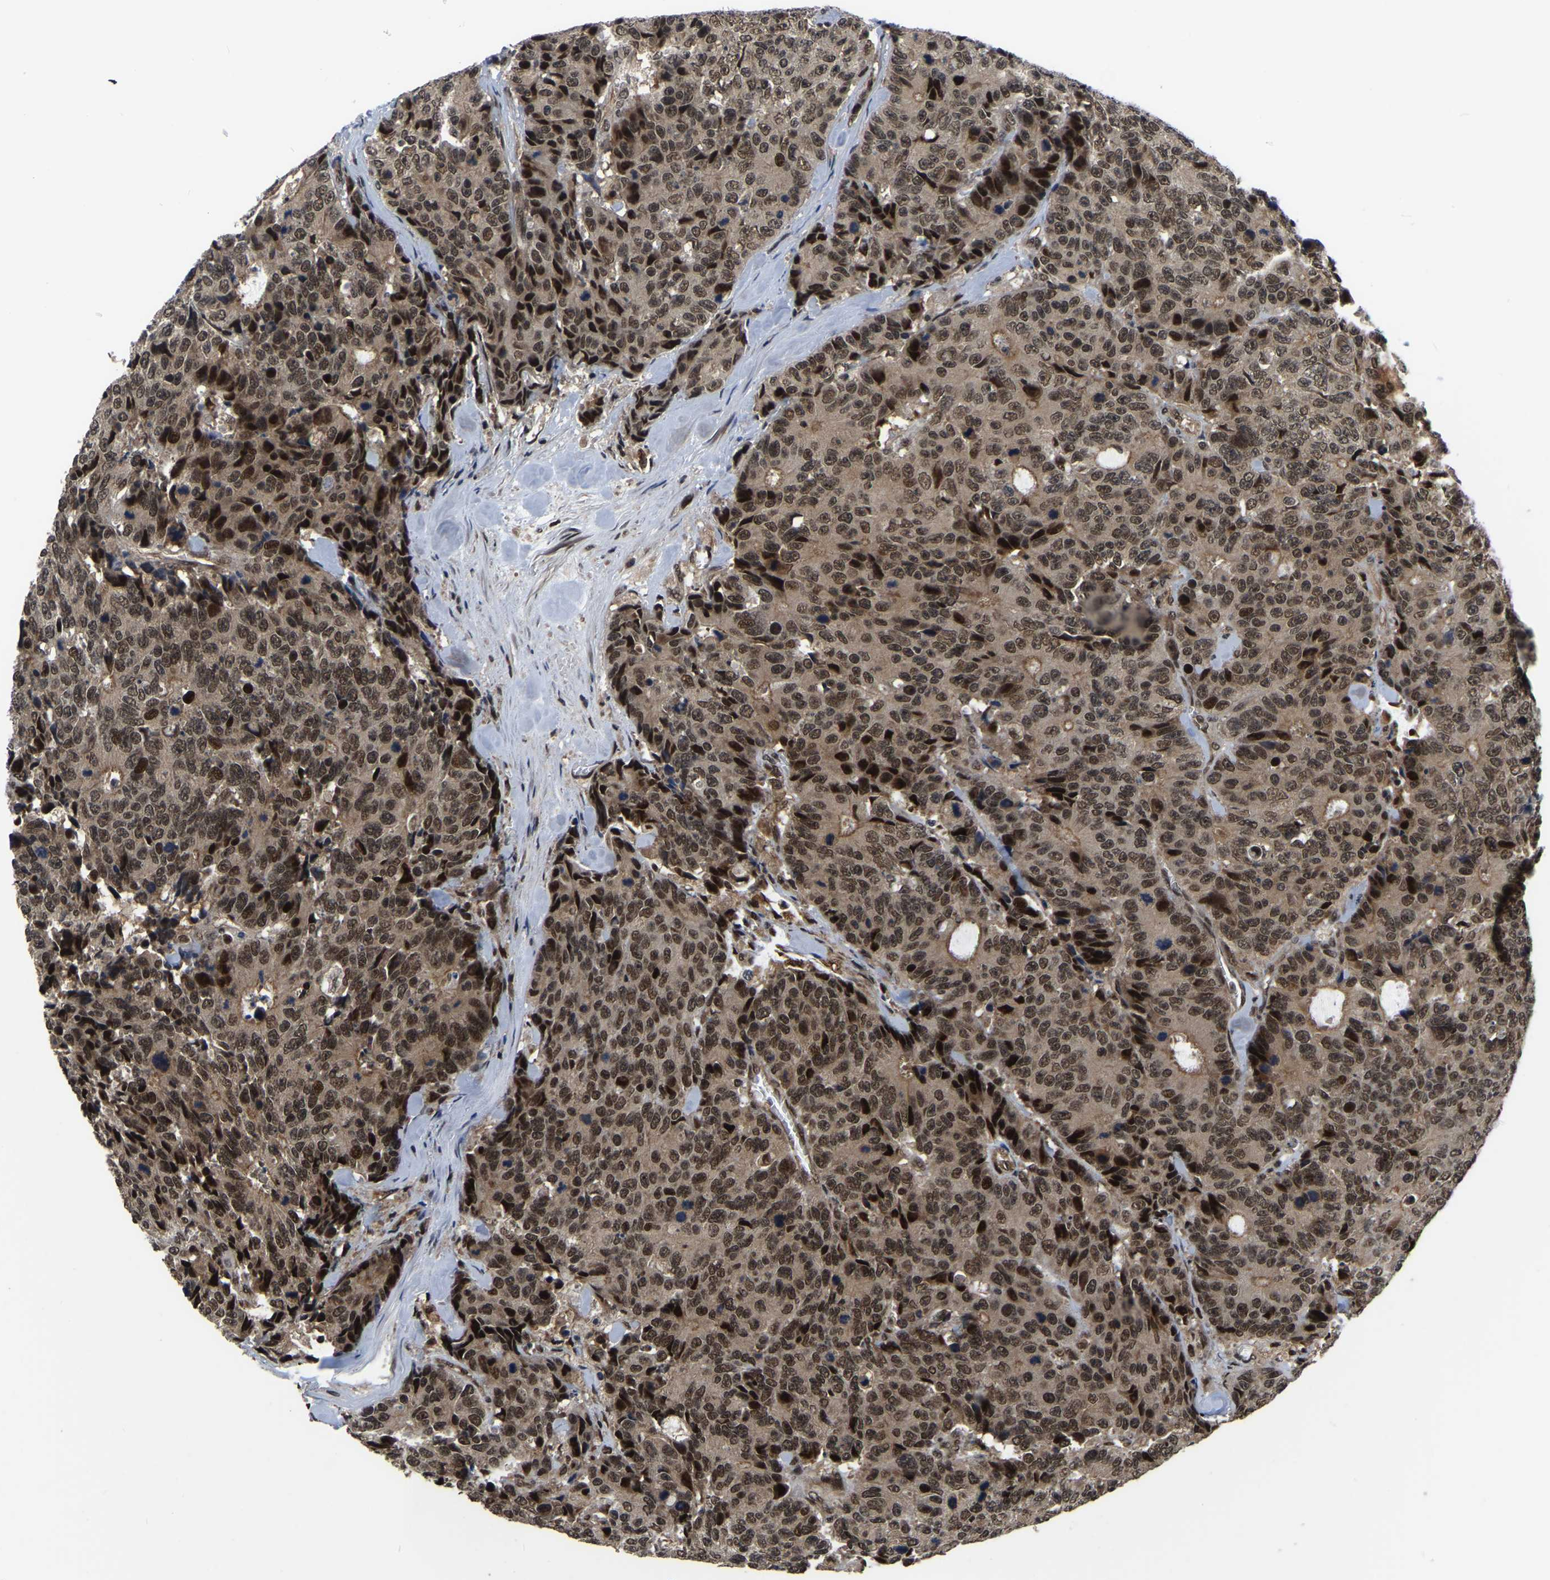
{"staining": {"intensity": "strong", "quantity": ">75%", "location": "nuclear"}, "tissue": "colorectal cancer", "cell_type": "Tumor cells", "image_type": "cancer", "snomed": [{"axis": "morphology", "description": "Adenocarcinoma, NOS"}, {"axis": "topography", "description": "Colon"}], "caption": "IHC photomicrograph of colorectal adenocarcinoma stained for a protein (brown), which displays high levels of strong nuclear expression in approximately >75% of tumor cells.", "gene": "CIAO1", "patient": {"sex": "female", "age": 86}}